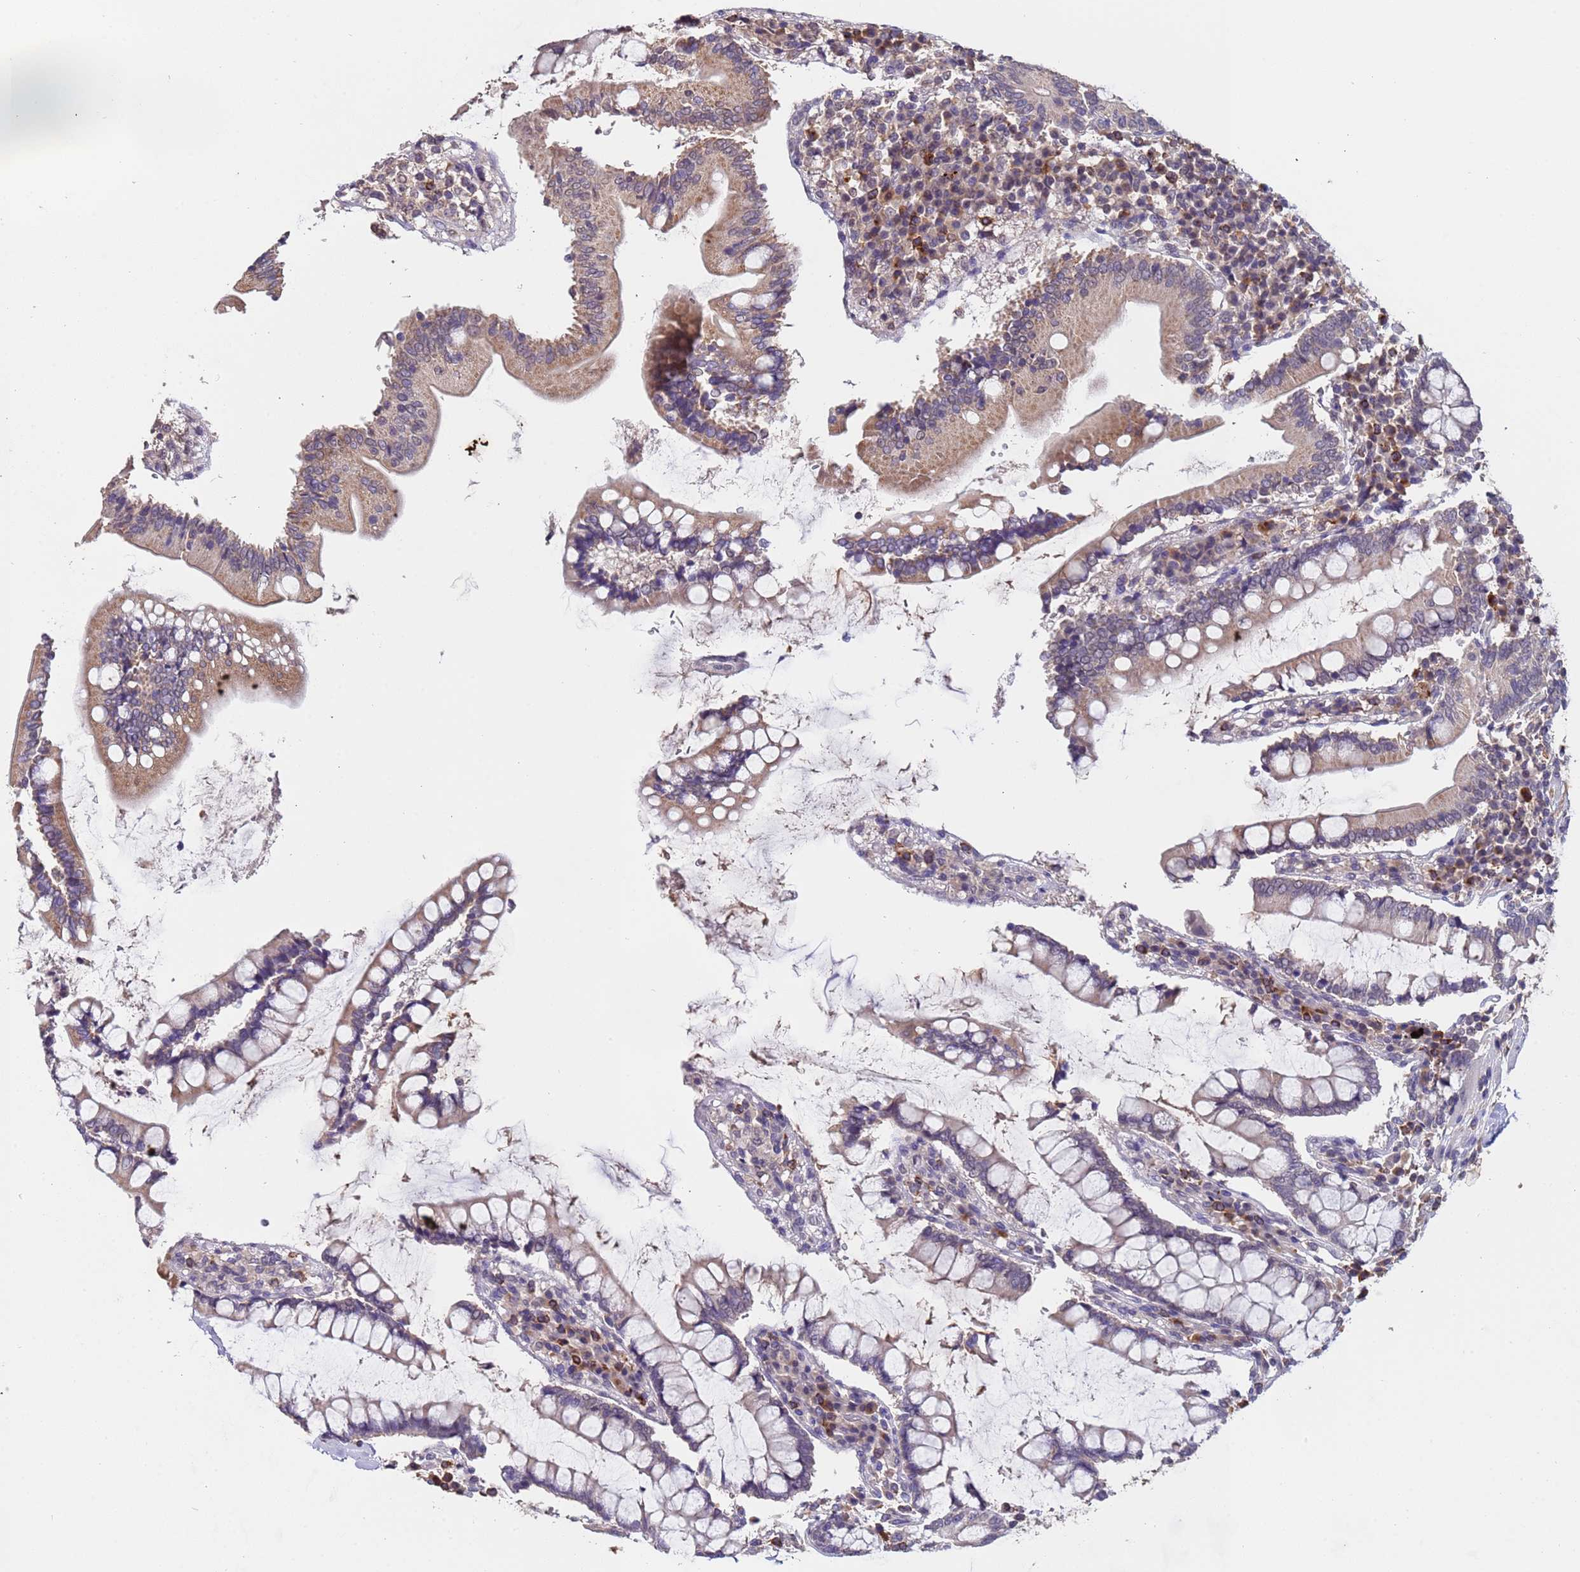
{"staining": {"intensity": "weak", "quantity": ">75%", "location": "cytoplasmic/membranous"}, "tissue": "colon", "cell_type": "Endothelial cells", "image_type": "normal", "snomed": [{"axis": "morphology", "description": "Normal tissue, NOS"}, {"axis": "topography", "description": "Colon"}], "caption": "Immunohistochemistry (IHC) of unremarkable colon displays low levels of weak cytoplasmic/membranous positivity in approximately >75% of endothelial cells. The staining was performed using DAB, with brown indicating positive protein expression. Nuclei are stained blue with hematoxylin.", "gene": "ZNF248", "patient": {"sex": "female", "age": 79}}